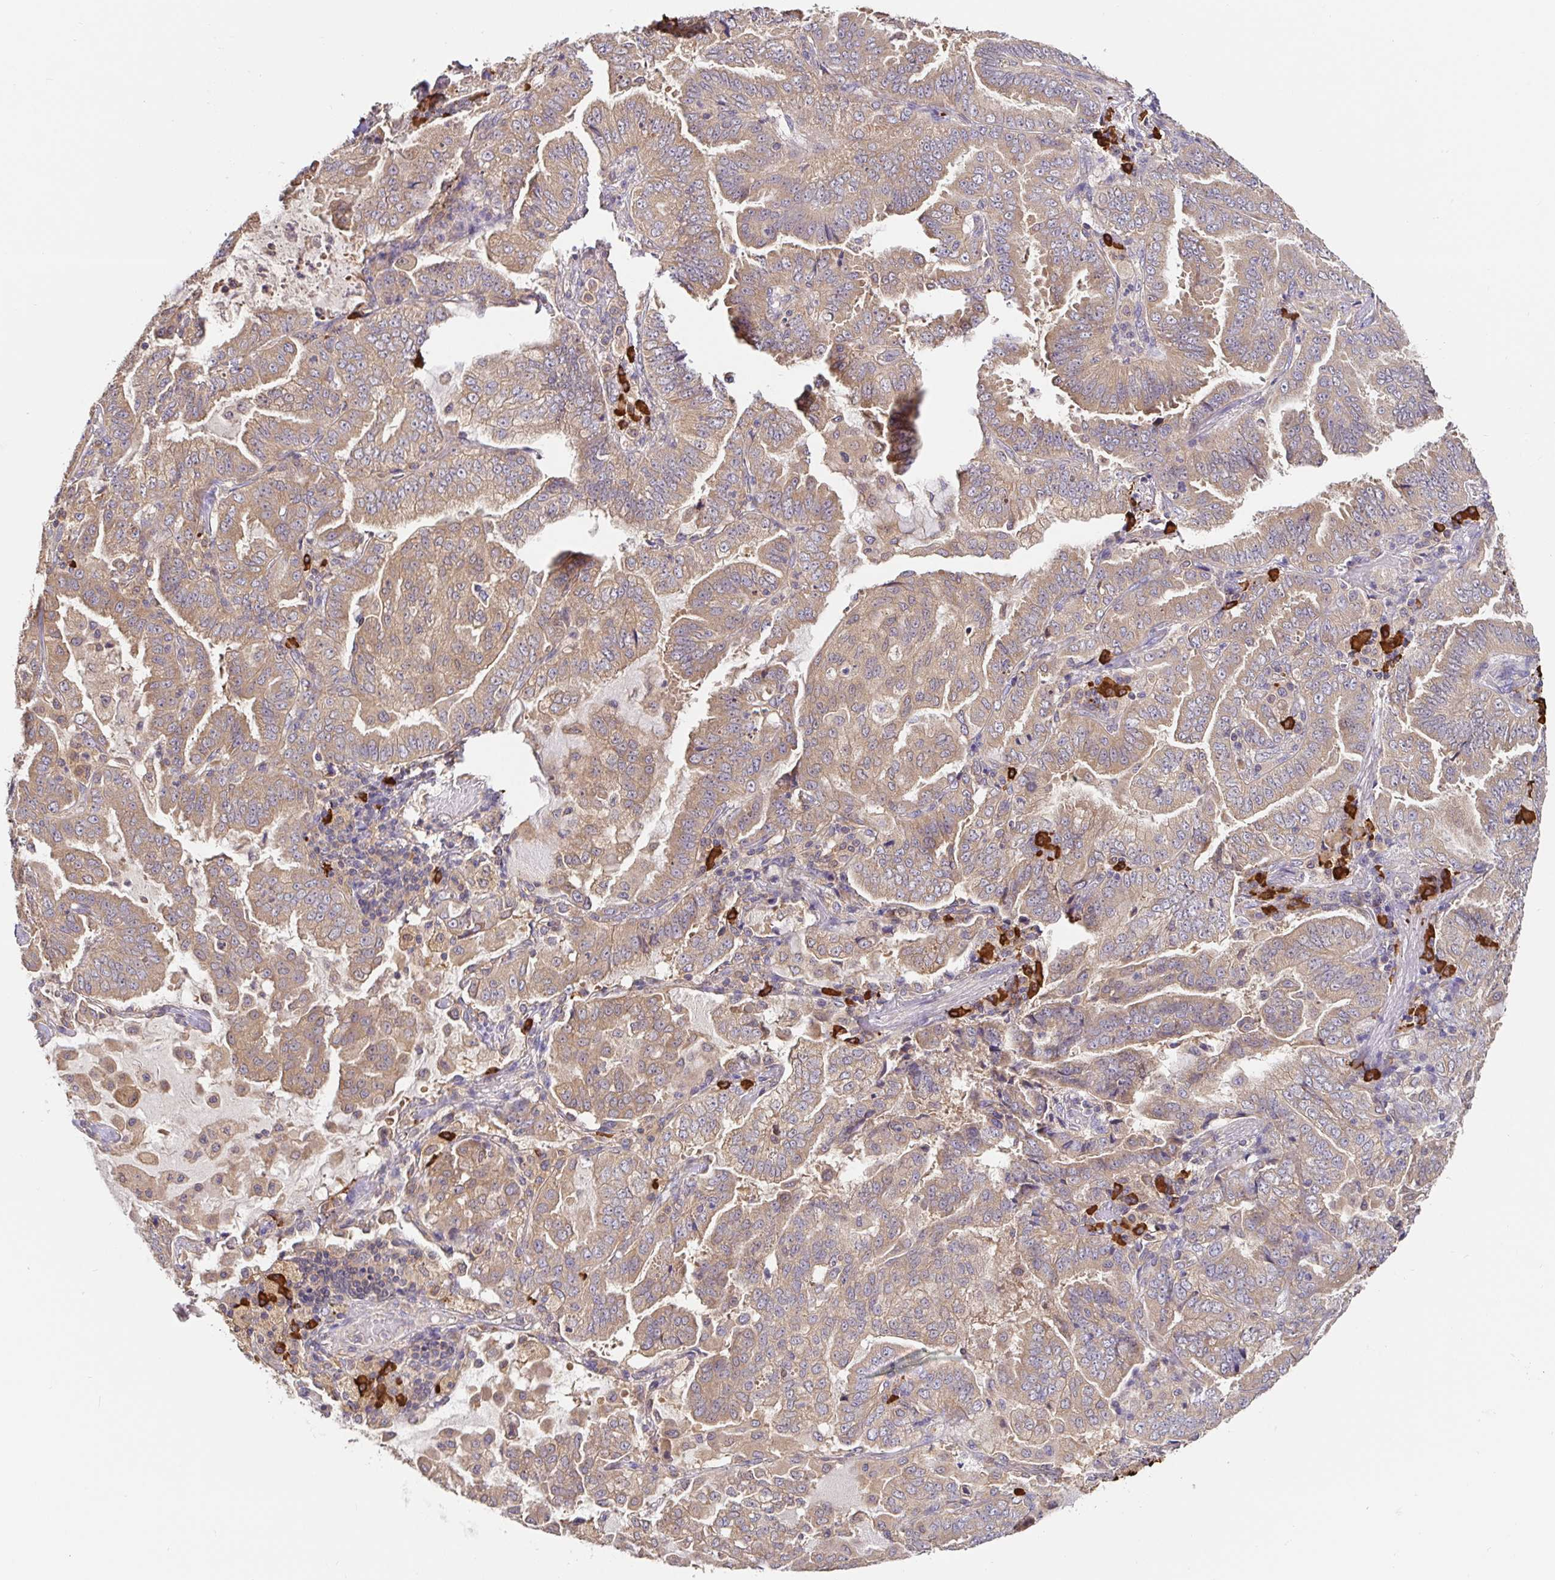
{"staining": {"intensity": "weak", "quantity": ">75%", "location": "cytoplasmic/membranous"}, "tissue": "lung cancer", "cell_type": "Tumor cells", "image_type": "cancer", "snomed": [{"axis": "morphology", "description": "Aneuploidy"}, {"axis": "morphology", "description": "Adenocarcinoma, NOS"}, {"axis": "morphology", "description": "Adenocarcinoma, metastatic, NOS"}, {"axis": "topography", "description": "Lymph node"}, {"axis": "topography", "description": "Lung"}], "caption": "Immunohistochemistry histopathology image of neoplastic tissue: human adenocarcinoma (lung) stained using immunohistochemistry (IHC) demonstrates low levels of weak protein expression localized specifically in the cytoplasmic/membranous of tumor cells, appearing as a cytoplasmic/membranous brown color.", "gene": "HAGH", "patient": {"sex": "female", "age": 48}}